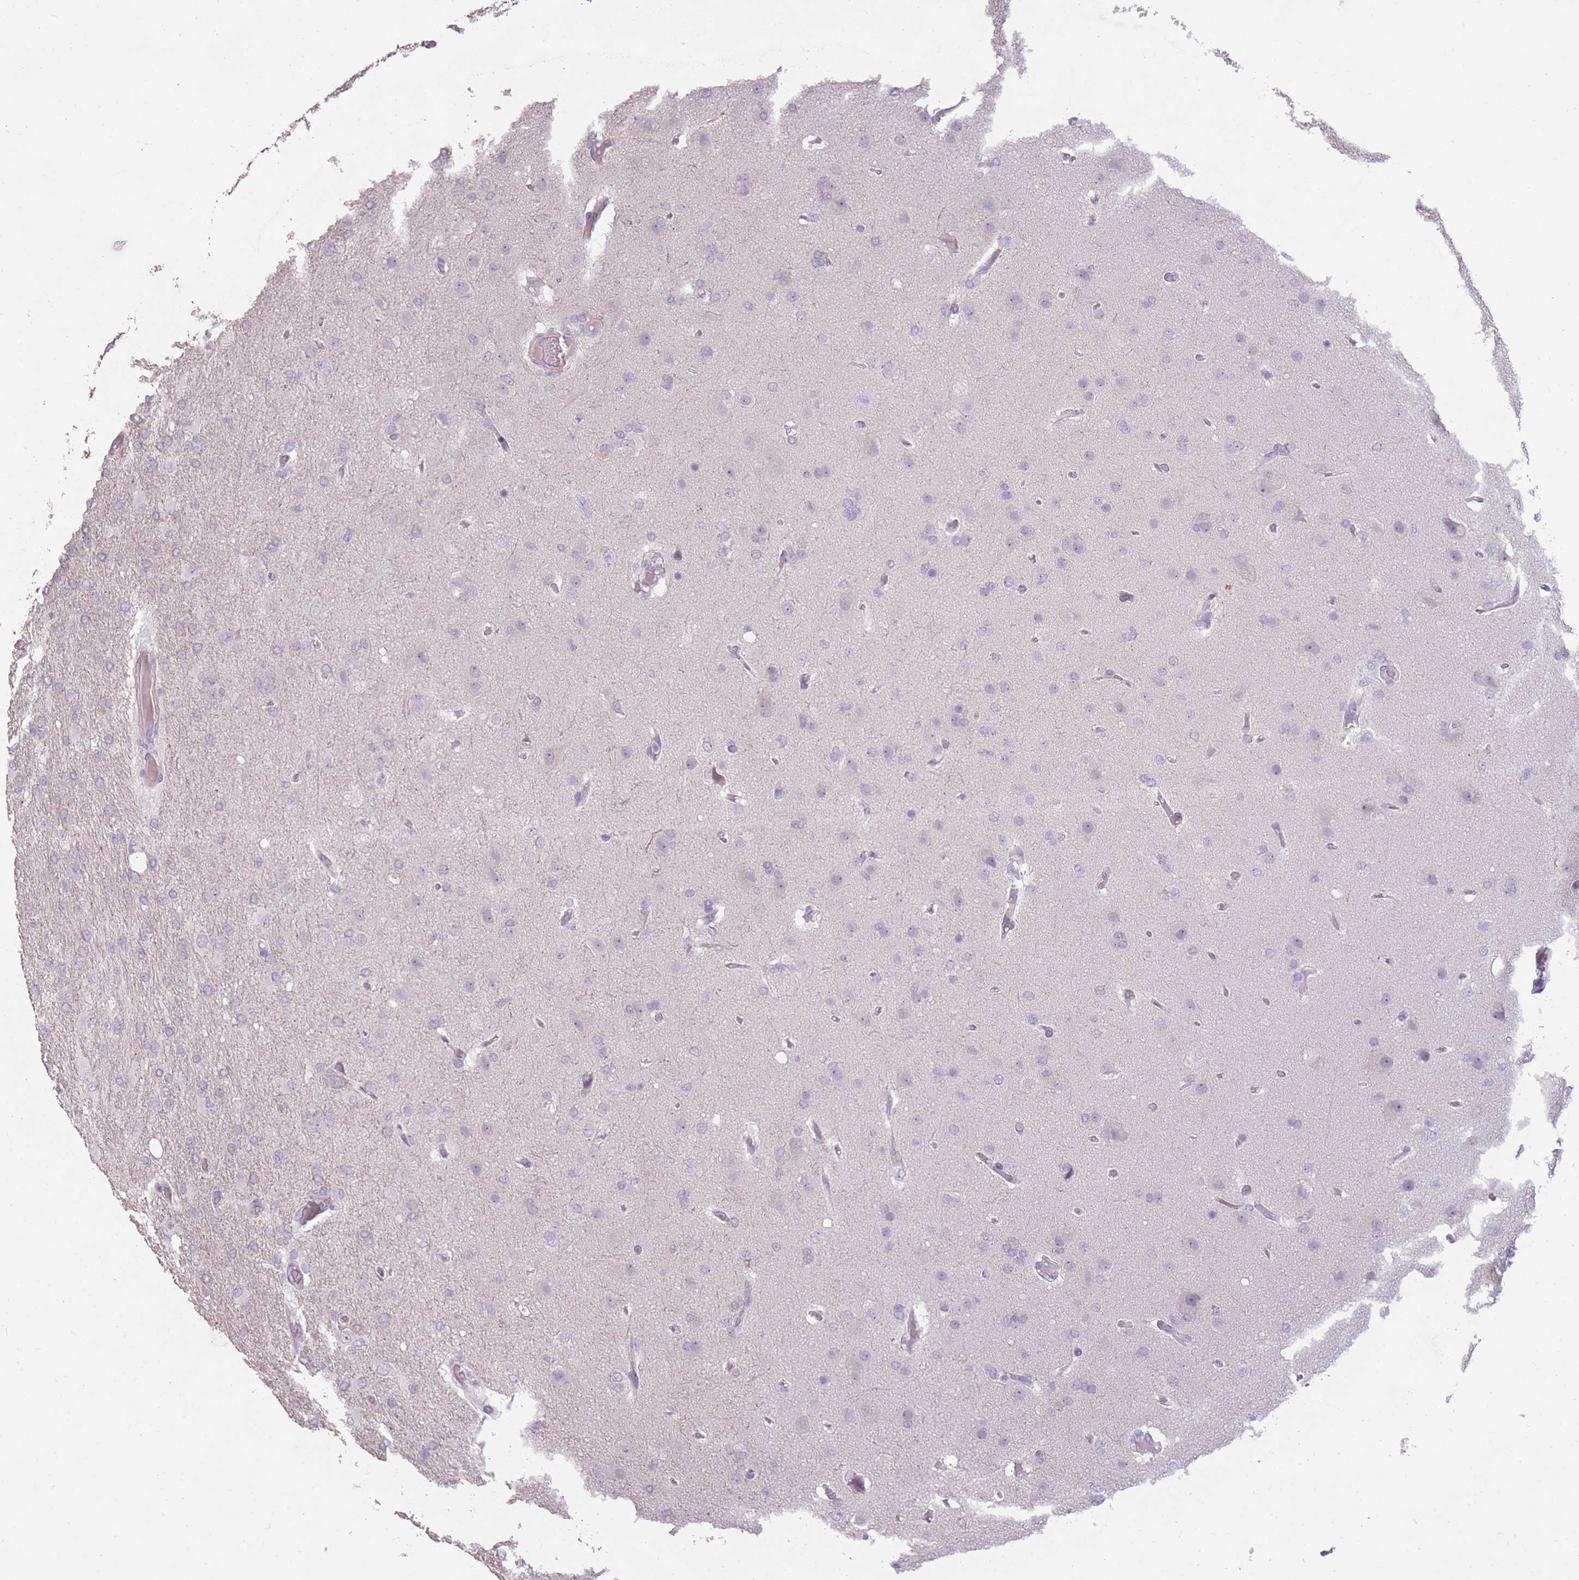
{"staining": {"intensity": "negative", "quantity": "none", "location": "none"}, "tissue": "glioma", "cell_type": "Tumor cells", "image_type": "cancer", "snomed": [{"axis": "morphology", "description": "Glioma, malignant, High grade"}, {"axis": "topography", "description": "Brain"}], "caption": "Malignant glioma (high-grade) was stained to show a protein in brown. There is no significant positivity in tumor cells. (Brightfield microscopy of DAB immunohistochemistry (IHC) at high magnification).", "gene": "ZBTB24", "patient": {"sex": "female", "age": 74}}